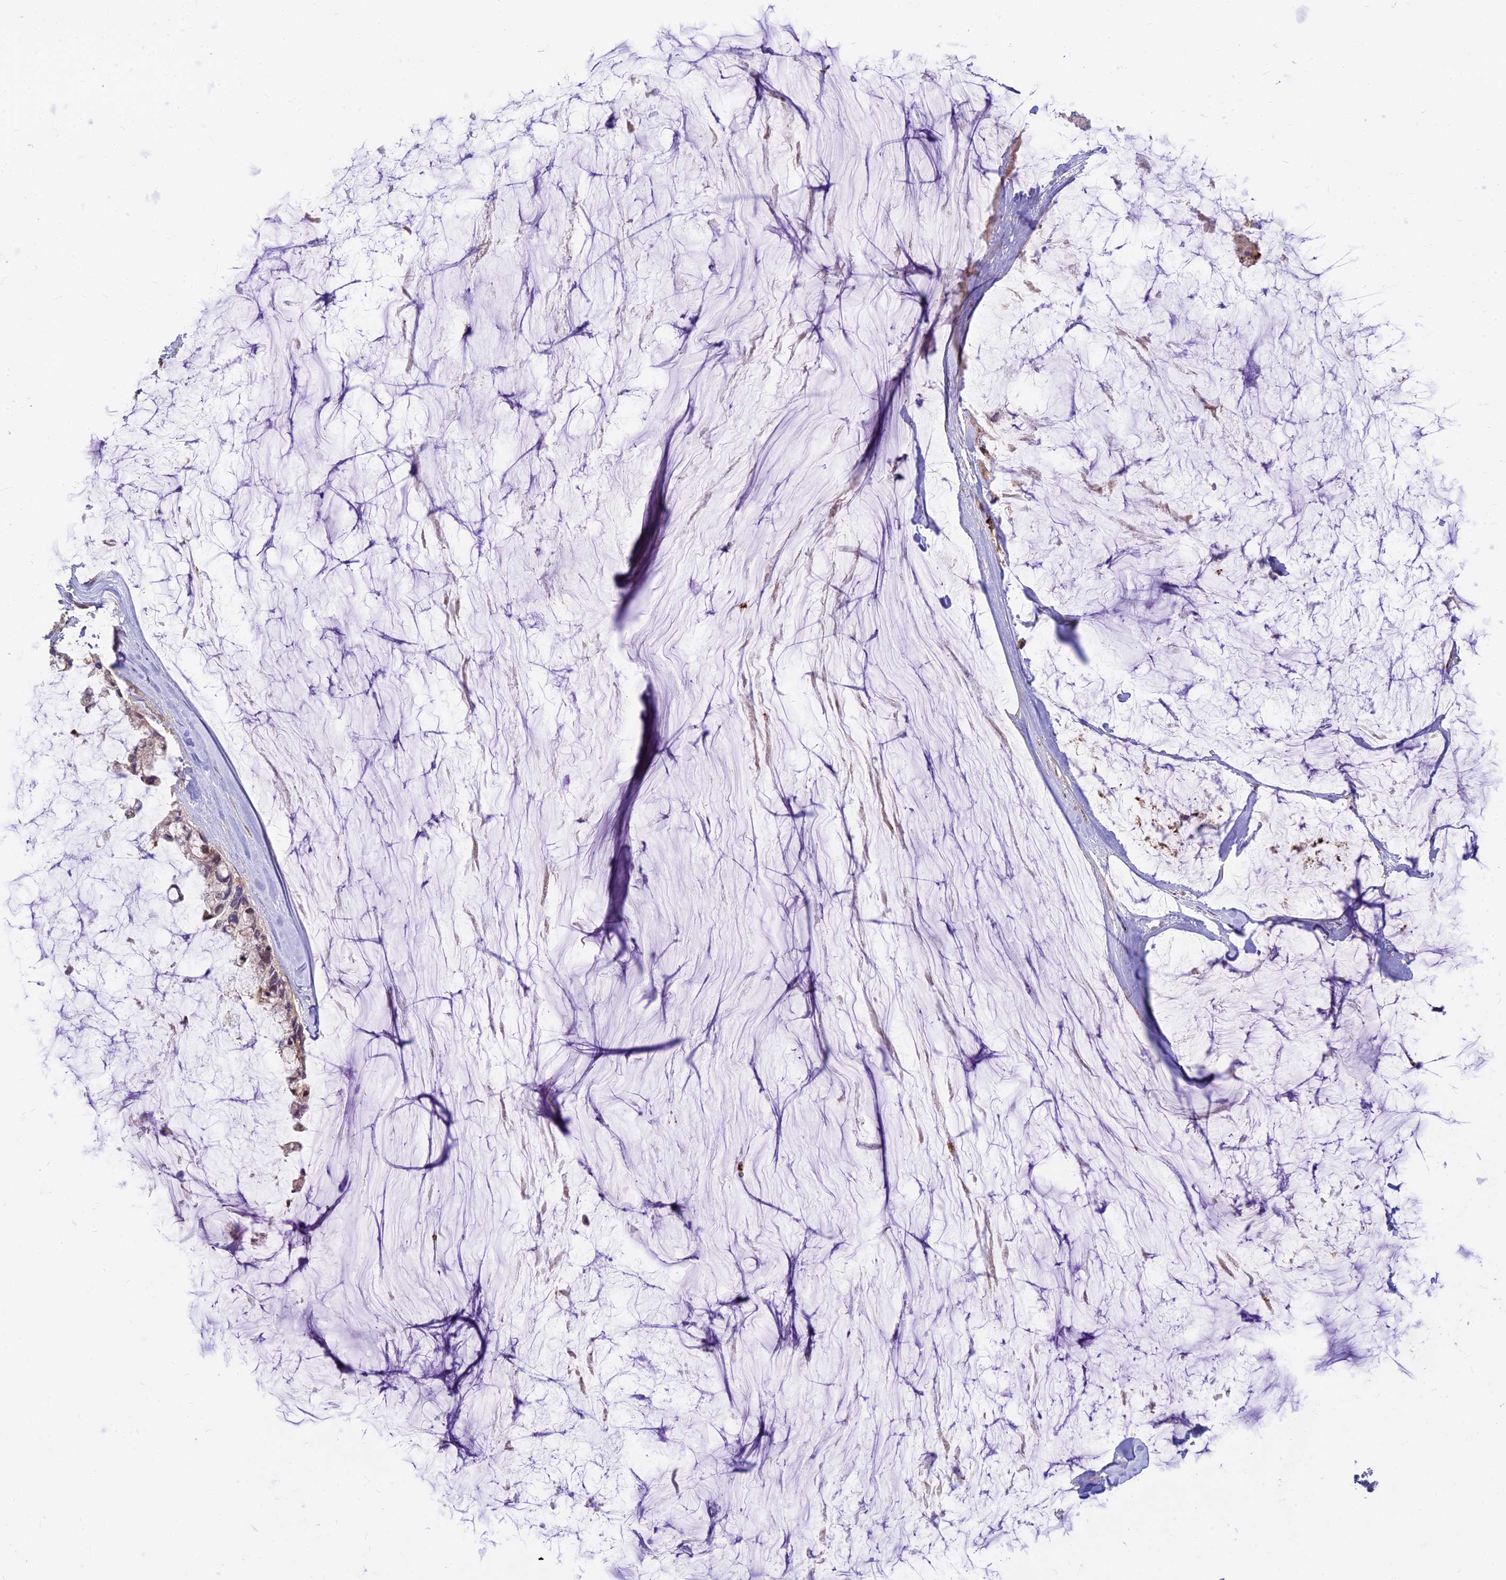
{"staining": {"intensity": "negative", "quantity": "none", "location": "none"}, "tissue": "ovarian cancer", "cell_type": "Tumor cells", "image_type": "cancer", "snomed": [{"axis": "morphology", "description": "Cystadenocarcinoma, mucinous, NOS"}, {"axis": "topography", "description": "Ovary"}], "caption": "This is an immunohistochemistry (IHC) micrograph of human ovarian mucinous cystadenocarcinoma. There is no staining in tumor cells.", "gene": "ASPDH", "patient": {"sex": "female", "age": 39}}